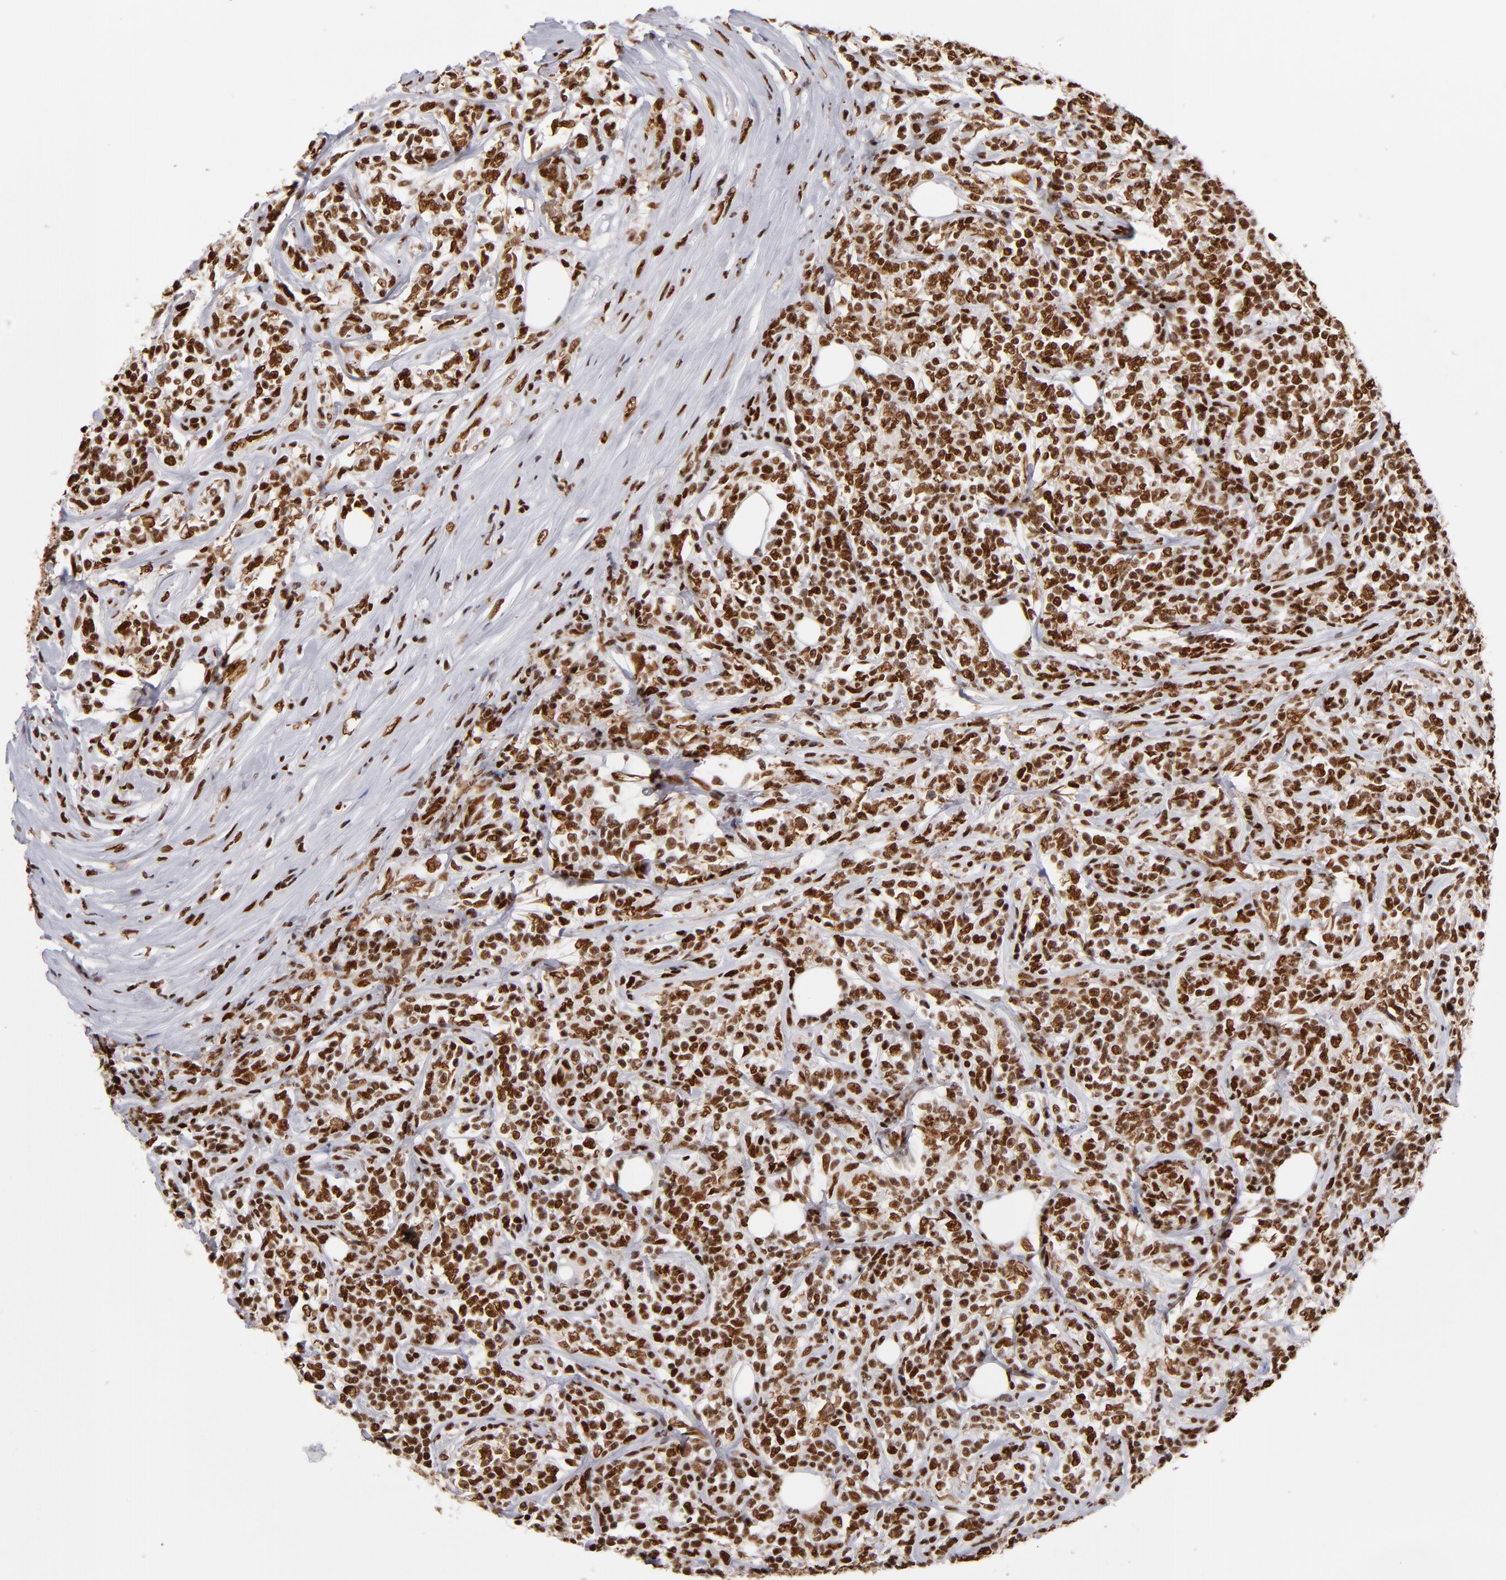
{"staining": {"intensity": "strong", "quantity": ">75%", "location": "nuclear"}, "tissue": "lymphoma", "cell_type": "Tumor cells", "image_type": "cancer", "snomed": [{"axis": "morphology", "description": "Malignant lymphoma, non-Hodgkin's type, High grade"}, {"axis": "topography", "description": "Lymph node"}], "caption": "Immunohistochemical staining of malignant lymphoma, non-Hodgkin's type (high-grade) shows high levels of strong nuclear staining in about >75% of tumor cells.", "gene": "MRE11", "patient": {"sex": "female", "age": 84}}